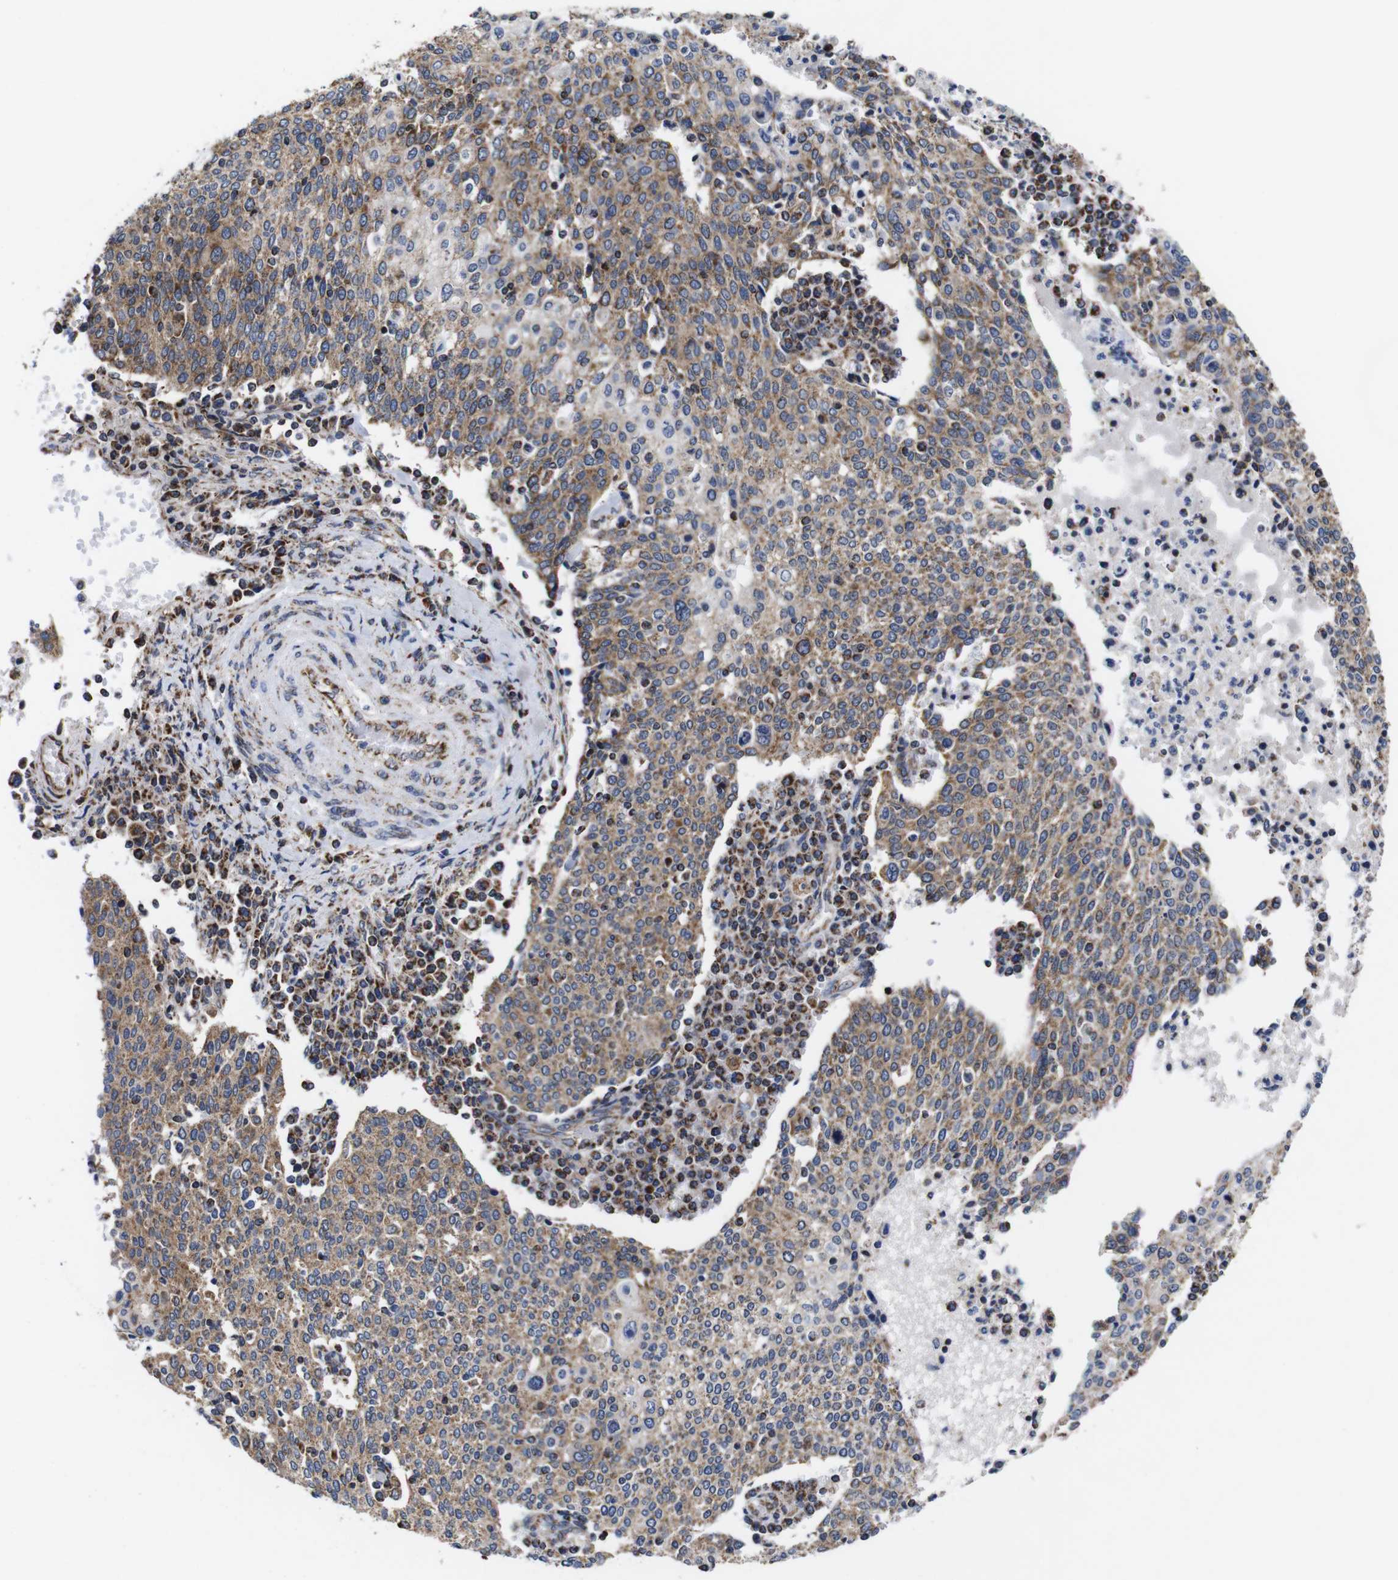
{"staining": {"intensity": "moderate", "quantity": ">75%", "location": "cytoplasmic/membranous"}, "tissue": "cervical cancer", "cell_type": "Tumor cells", "image_type": "cancer", "snomed": [{"axis": "morphology", "description": "Squamous cell carcinoma, NOS"}, {"axis": "topography", "description": "Cervix"}], "caption": "Protein expression analysis of human cervical cancer (squamous cell carcinoma) reveals moderate cytoplasmic/membranous expression in approximately >75% of tumor cells. The staining was performed using DAB, with brown indicating positive protein expression. Nuclei are stained blue with hematoxylin.", "gene": "C17orf80", "patient": {"sex": "female", "age": 40}}